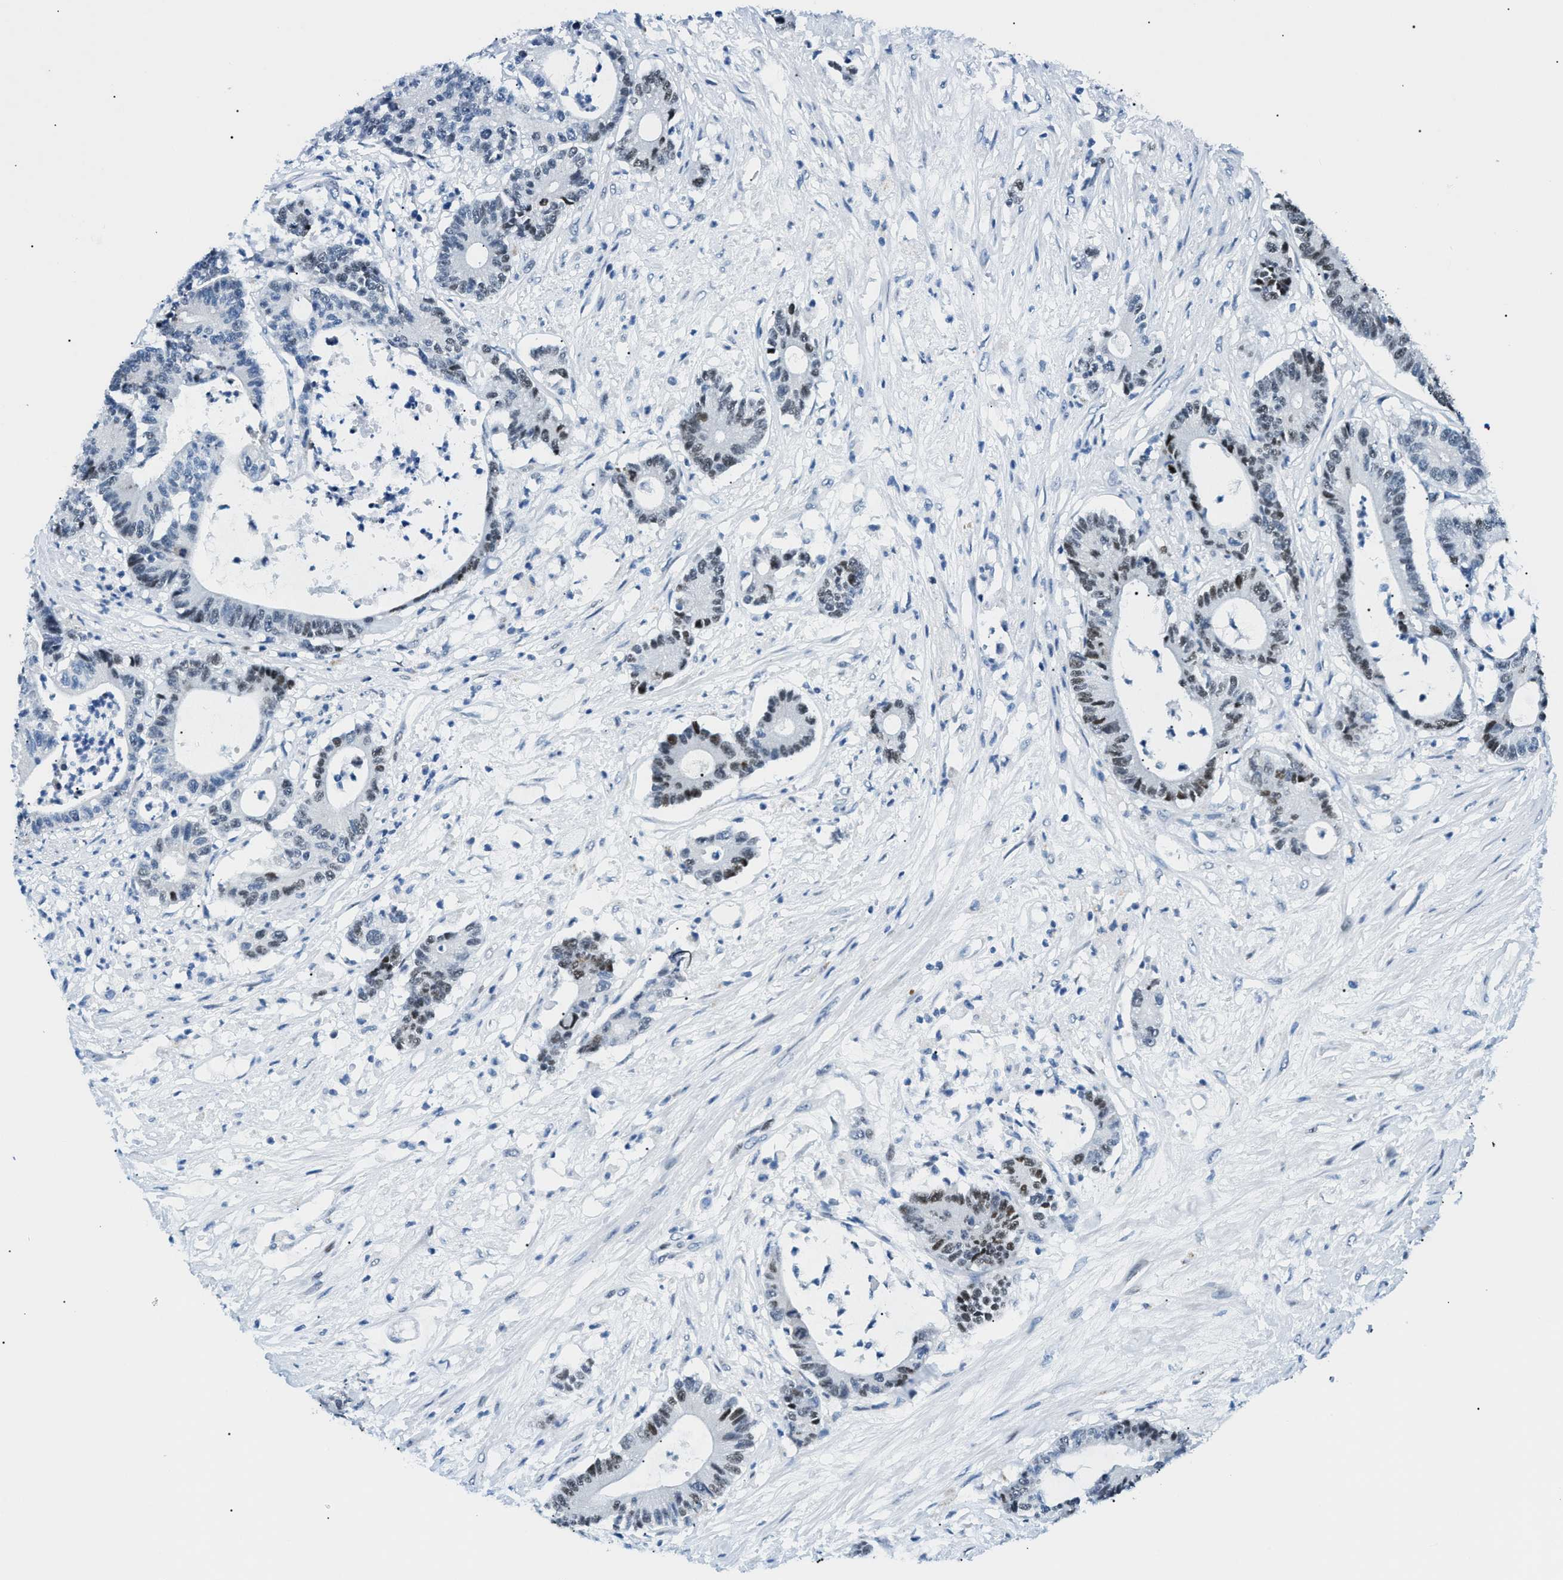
{"staining": {"intensity": "moderate", "quantity": "25%-75%", "location": "nuclear"}, "tissue": "colorectal cancer", "cell_type": "Tumor cells", "image_type": "cancer", "snomed": [{"axis": "morphology", "description": "Adenocarcinoma, NOS"}, {"axis": "topography", "description": "Colon"}], "caption": "Tumor cells demonstrate medium levels of moderate nuclear positivity in about 25%-75% of cells in colorectal cancer (adenocarcinoma).", "gene": "SMARCC1", "patient": {"sex": "female", "age": 84}}